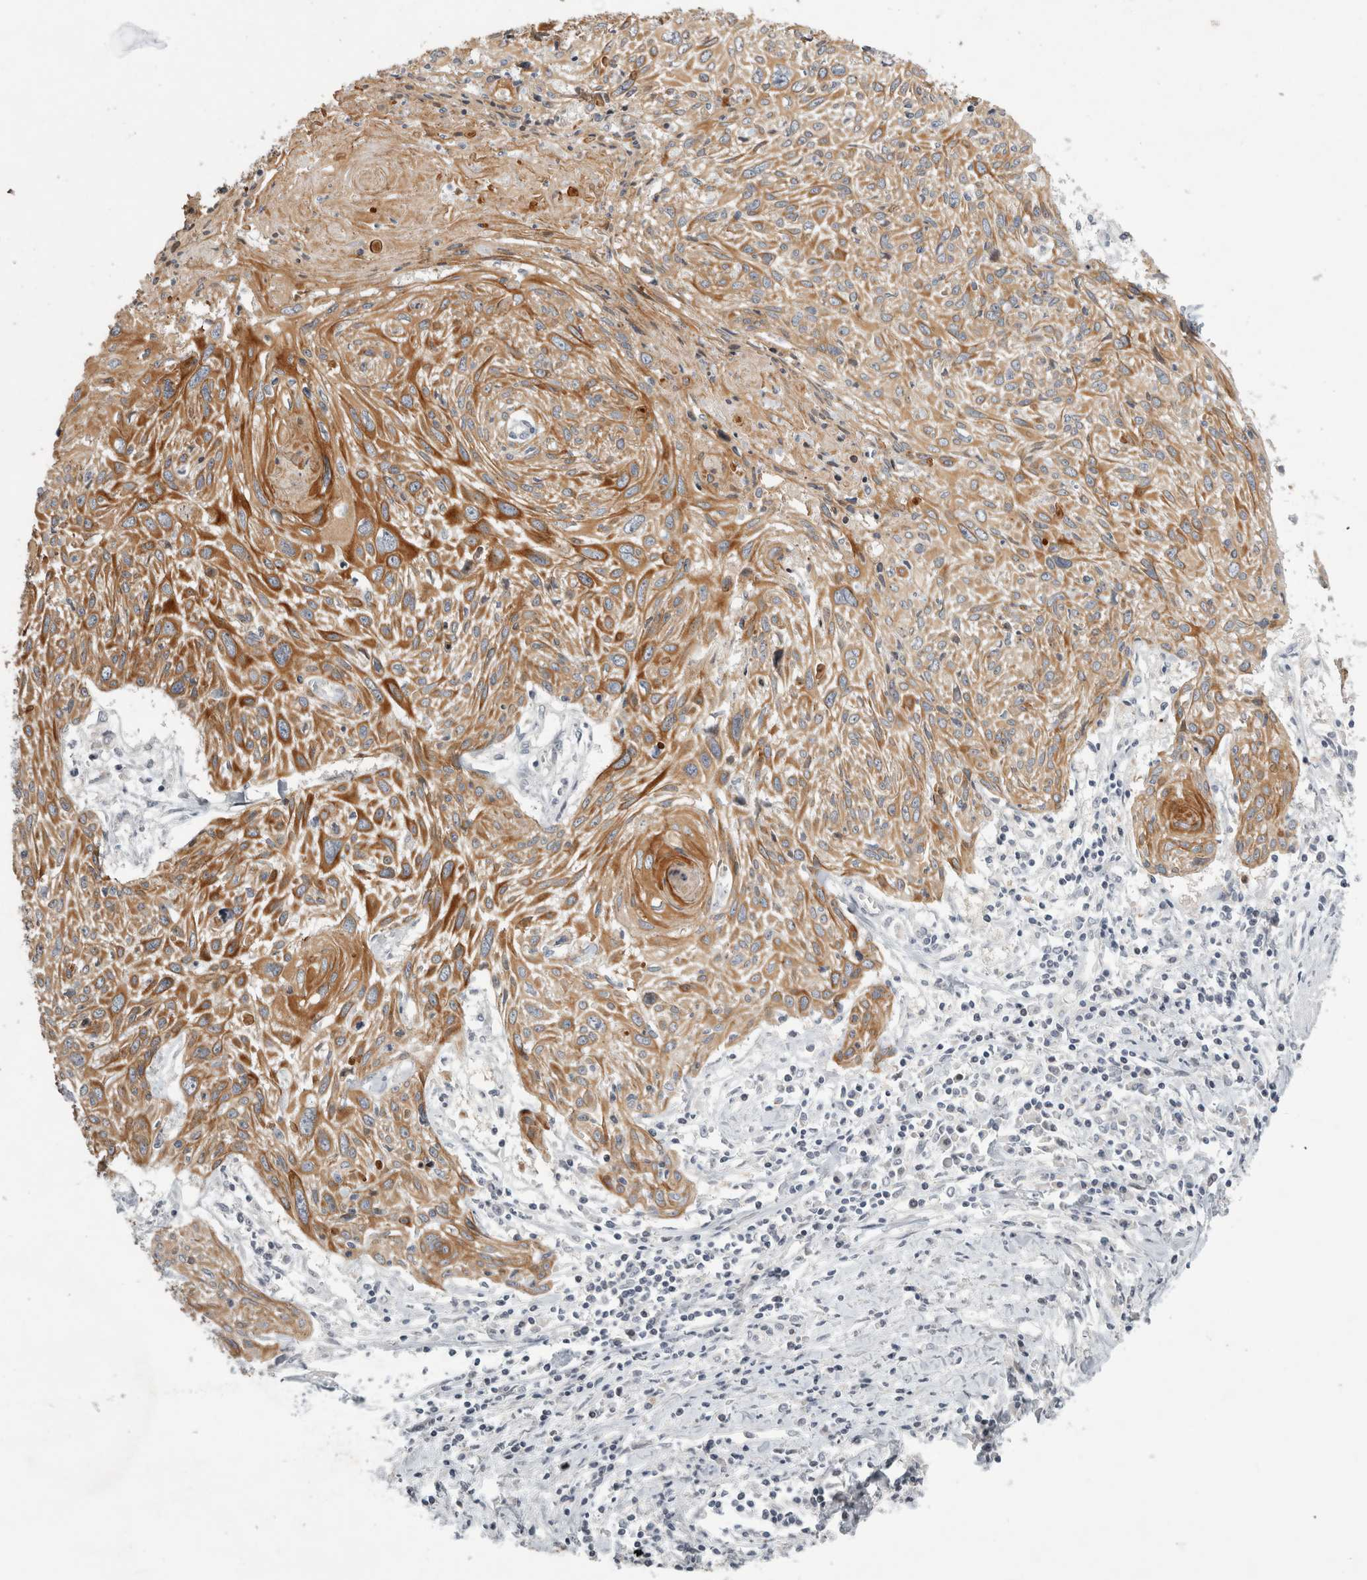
{"staining": {"intensity": "moderate", "quantity": ">75%", "location": "cytoplasmic/membranous"}, "tissue": "cervical cancer", "cell_type": "Tumor cells", "image_type": "cancer", "snomed": [{"axis": "morphology", "description": "Squamous cell carcinoma, NOS"}, {"axis": "topography", "description": "Cervix"}], "caption": "An image of human cervical cancer stained for a protein displays moderate cytoplasmic/membranous brown staining in tumor cells.", "gene": "UTP25", "patient": {"sex": "female", "age": 51}}